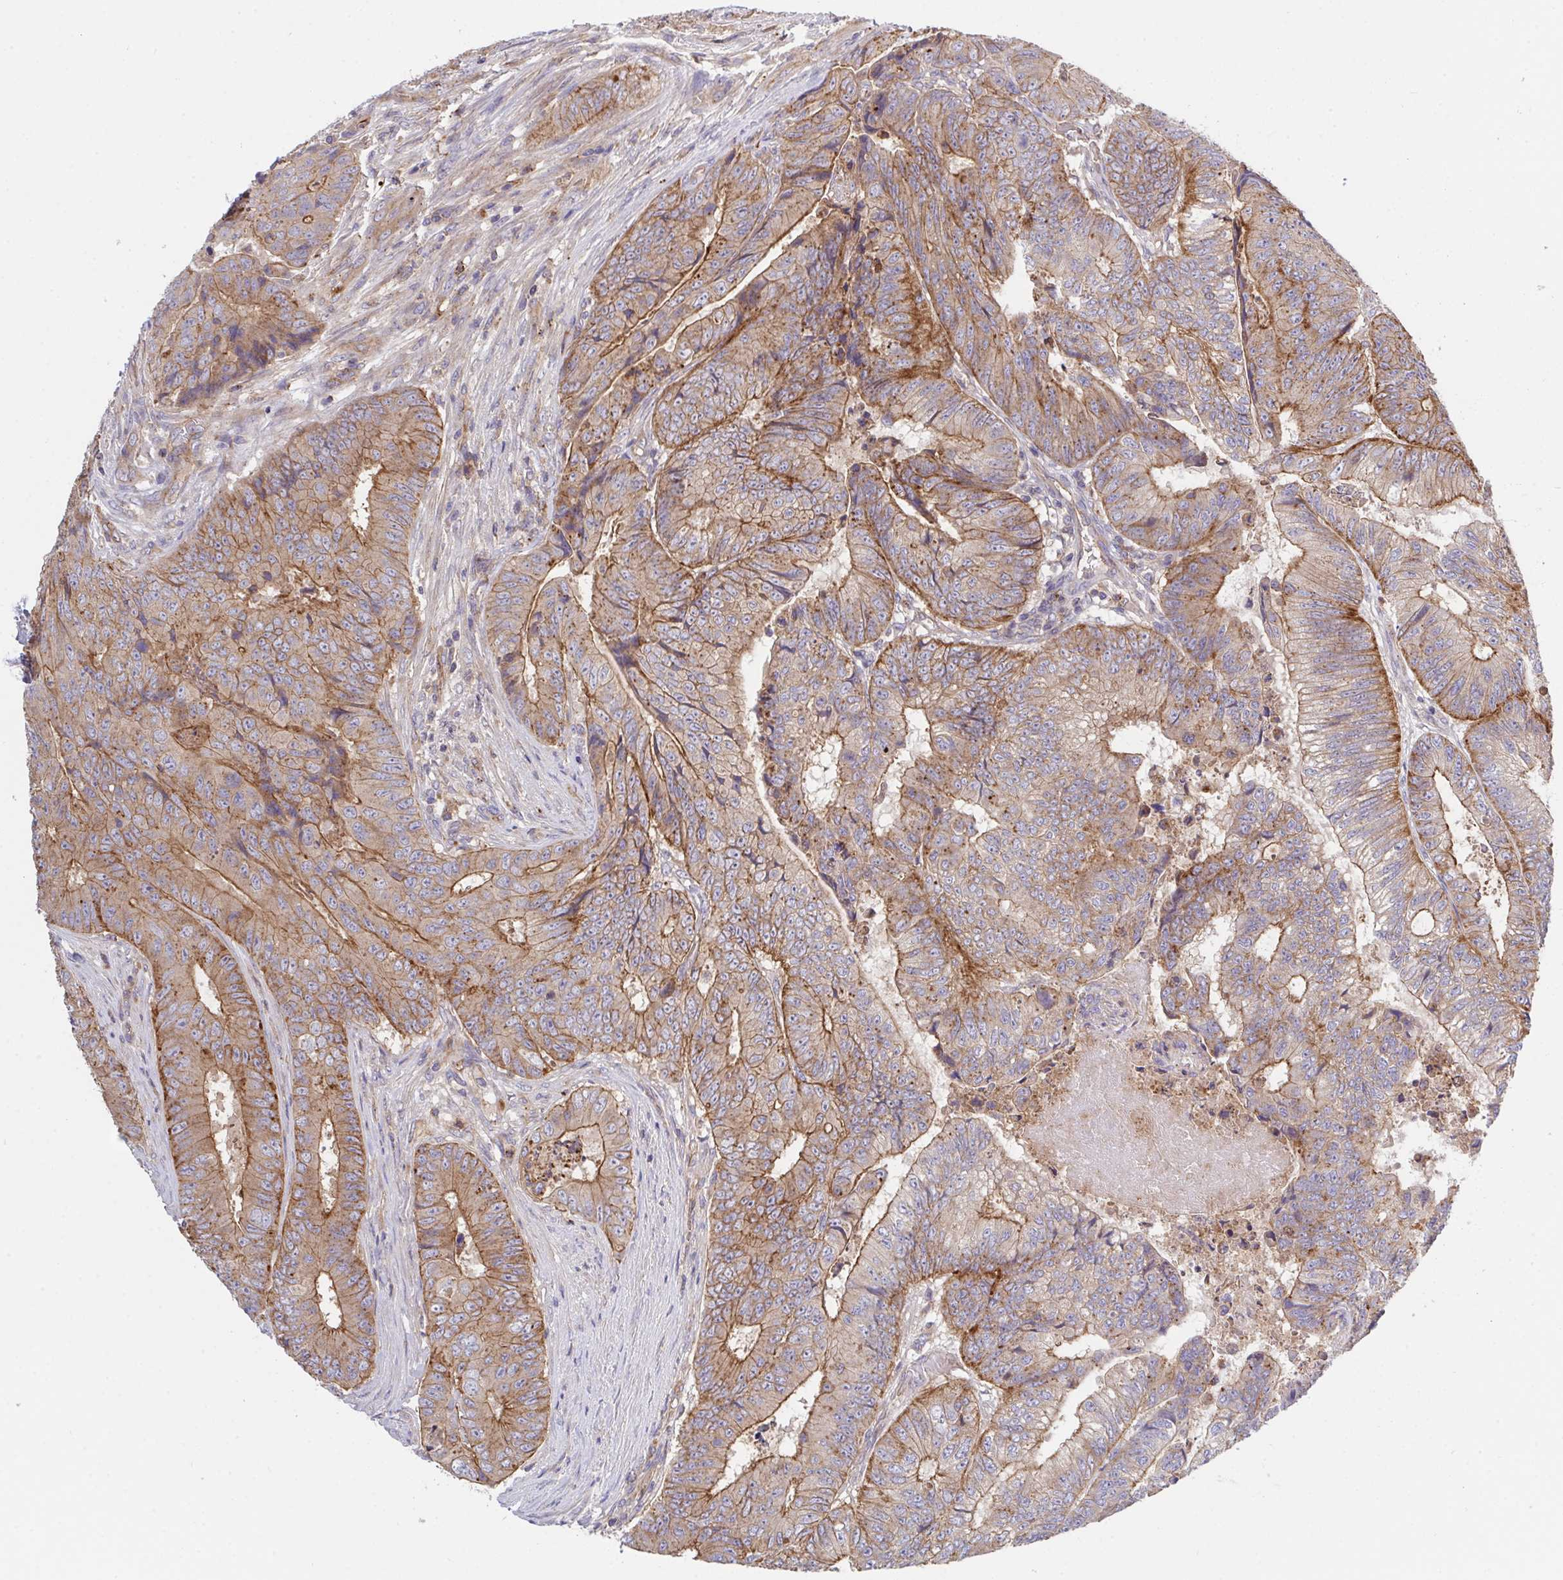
{"staining": {"intensity": "moderate", "quantity": ">75%", "location": "cytoplasmic/membranous"}, "tissue": "colorectal cancer", "cell_type": "Tumor cells", "image_type": "cancer", "snomed": [{"axis": "morphology", "description": "Adenocarcinoma, NOS"}, {"axis": "topography", "description": "Colon"}], "caption": "Protein positivity by immunohistochemistry demonstrates moderate cytoplasmic/membranous staining in approximately >75% of tumor cells in colorectal adenocarcinoma.", "gene": "C4orf36", "patient": {"sex": "female", "age": 48}}